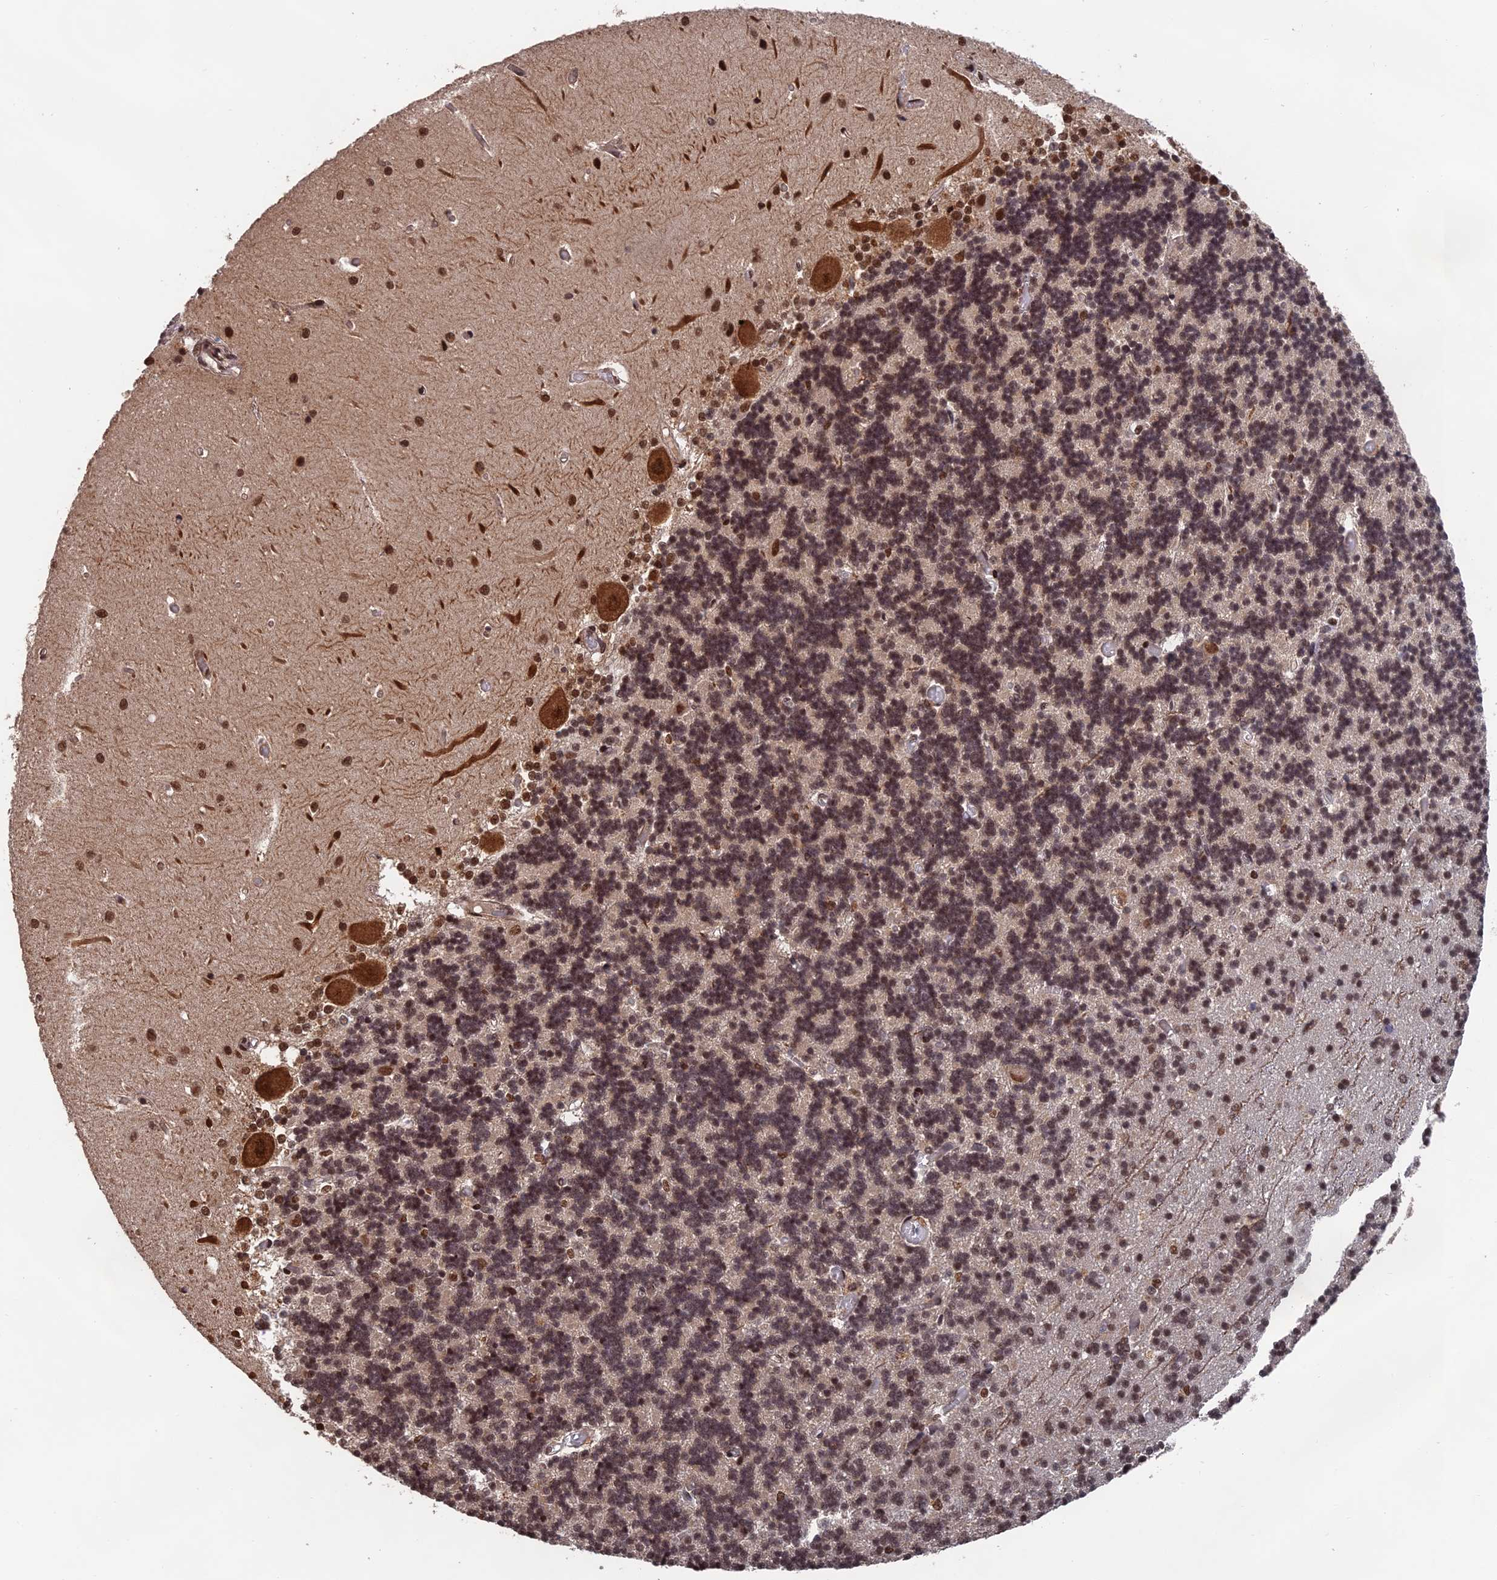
{"staining": {"intensity": "moderate", "quantity": "25%-75%", "location": "nuclear"}, "tissue": "cerebellum", "cell_type": "Cells in granular layer", "image_type": "normal", "snomed": [{"axis": "morphology", "description": "Normal tissue, NOS"}, {"axis": "topography", "description": "Cerebellum"}], "caption": "A high-resolution photomicrograph shows immunohistochemistry staining of benign cerebellum, which shows moderate nuclear expression in about 25%-75% of cells in granular layer.", "gene": "OSBPL1A", "patient": {"sex": "male", "age": 37}}